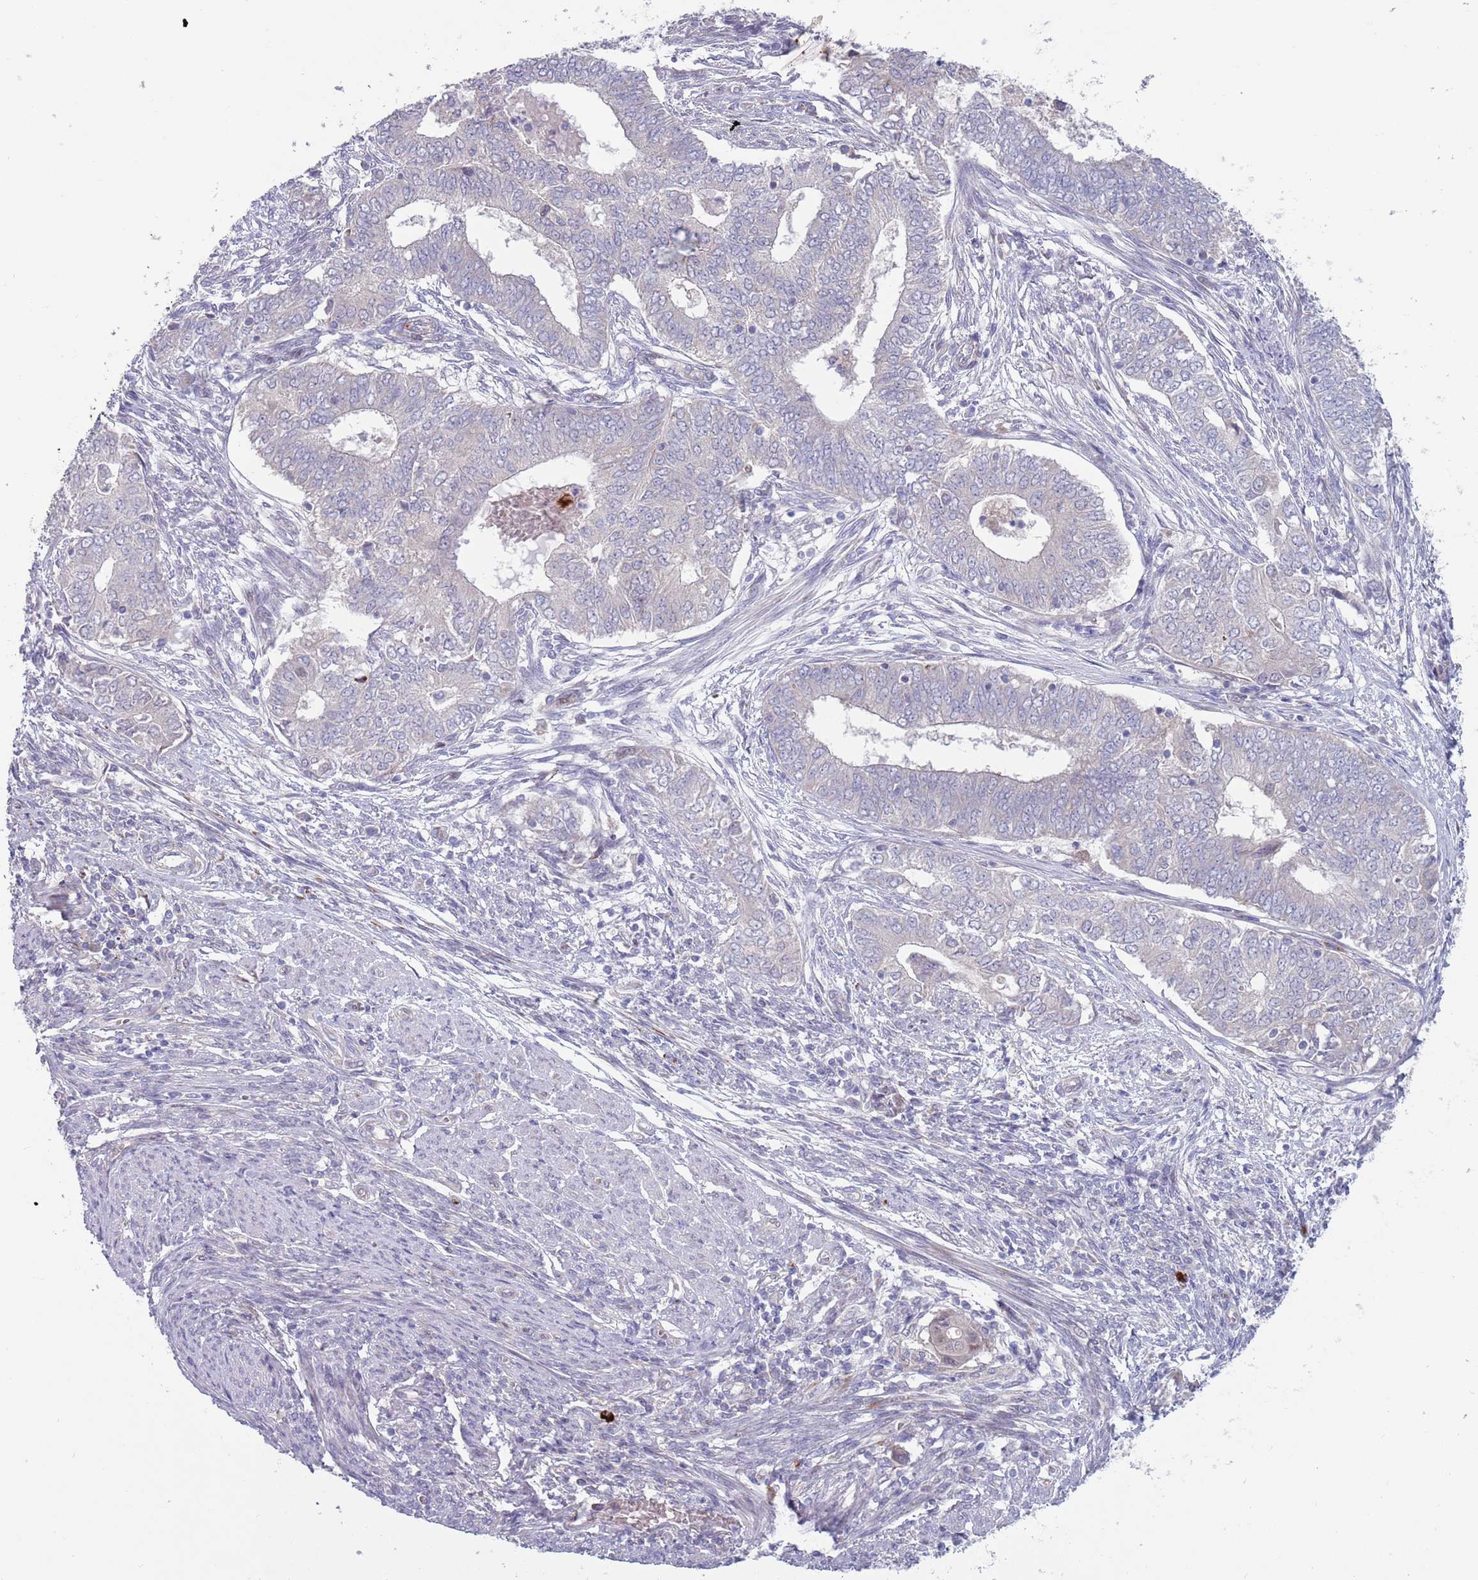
{"staining": {"intensity": "negative", "quantity": "none", "location": "none"}, "tissue": "endometrial cancer", "cell_type": "Tumor cells", "image_type": "cancer", "snomed": [{"axis": "morphology", "description": "Adenocarcinoma, NOS"}, {"axis": "topography", "description": "Endometrium"}], "caption": "Tumor cells show no significant expression in endometrial adenocarcinoma.", "gene": "TYW1", "patient": {"sex": "female", "age": 62}}